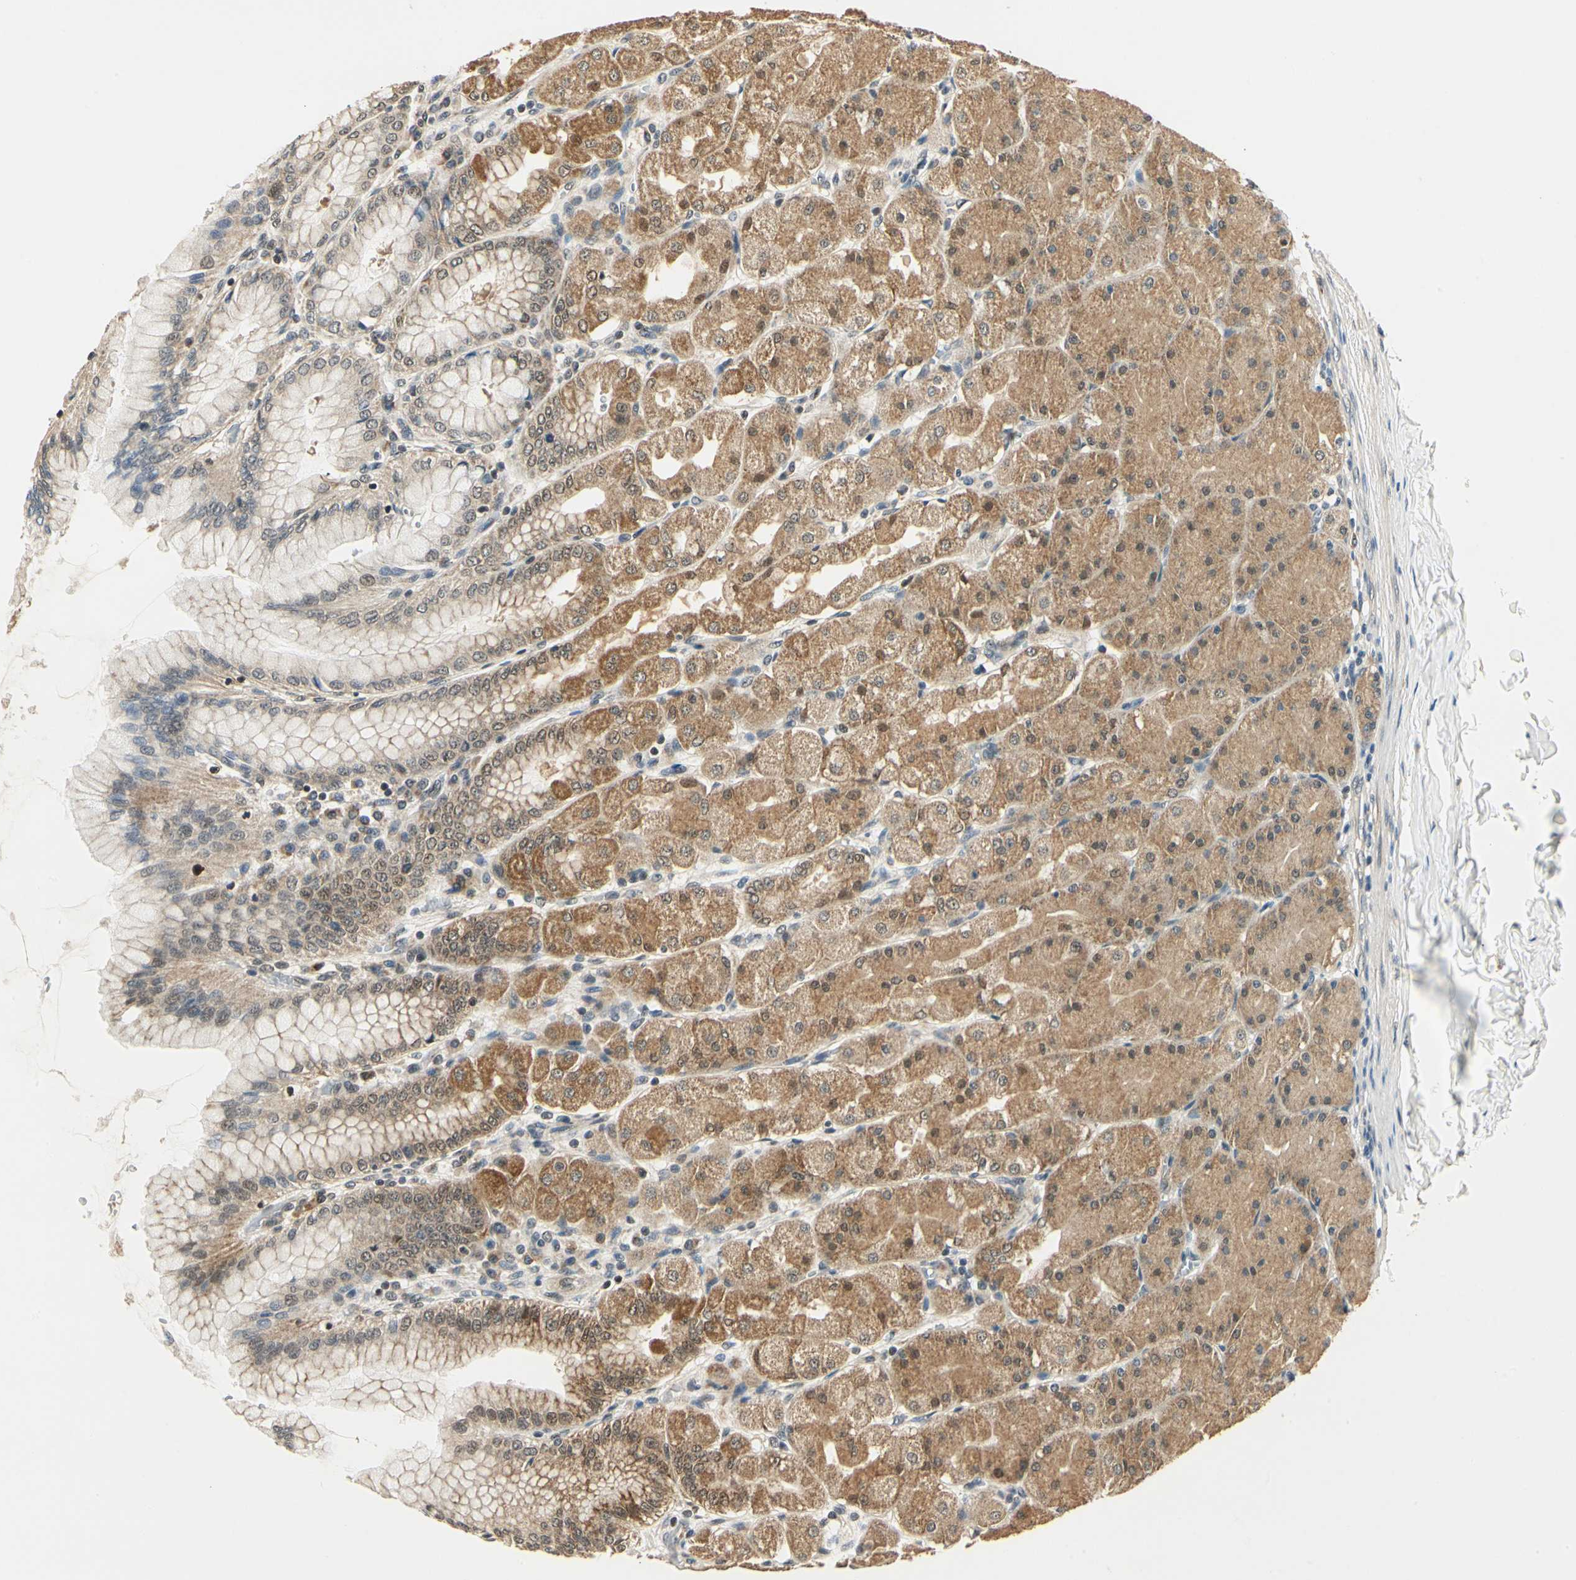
{"staining": {"intensity": "strong", "quantity": ">75%", "location": "cytoplasmic/membranous"}, "tissue": "stomach", "cell_type": "Glandular cells", "image_type": "normal", "snomed": [{"axis": "morphology", "description": "Normal tissue, NOS"}, {"axis": "topography", "description": "Stomach, upper"}], "caption": "Protein staining shows strong cytoplasmic/membranous positivity in approximately >75% of glandular cells in normal stomach. (Stains: DAB in brown, nuclei in blue, Microscopy: brightfield microscopy at high magnification).", "gene": "PDK2", "patient": {"sex": "female", "age": 56}}